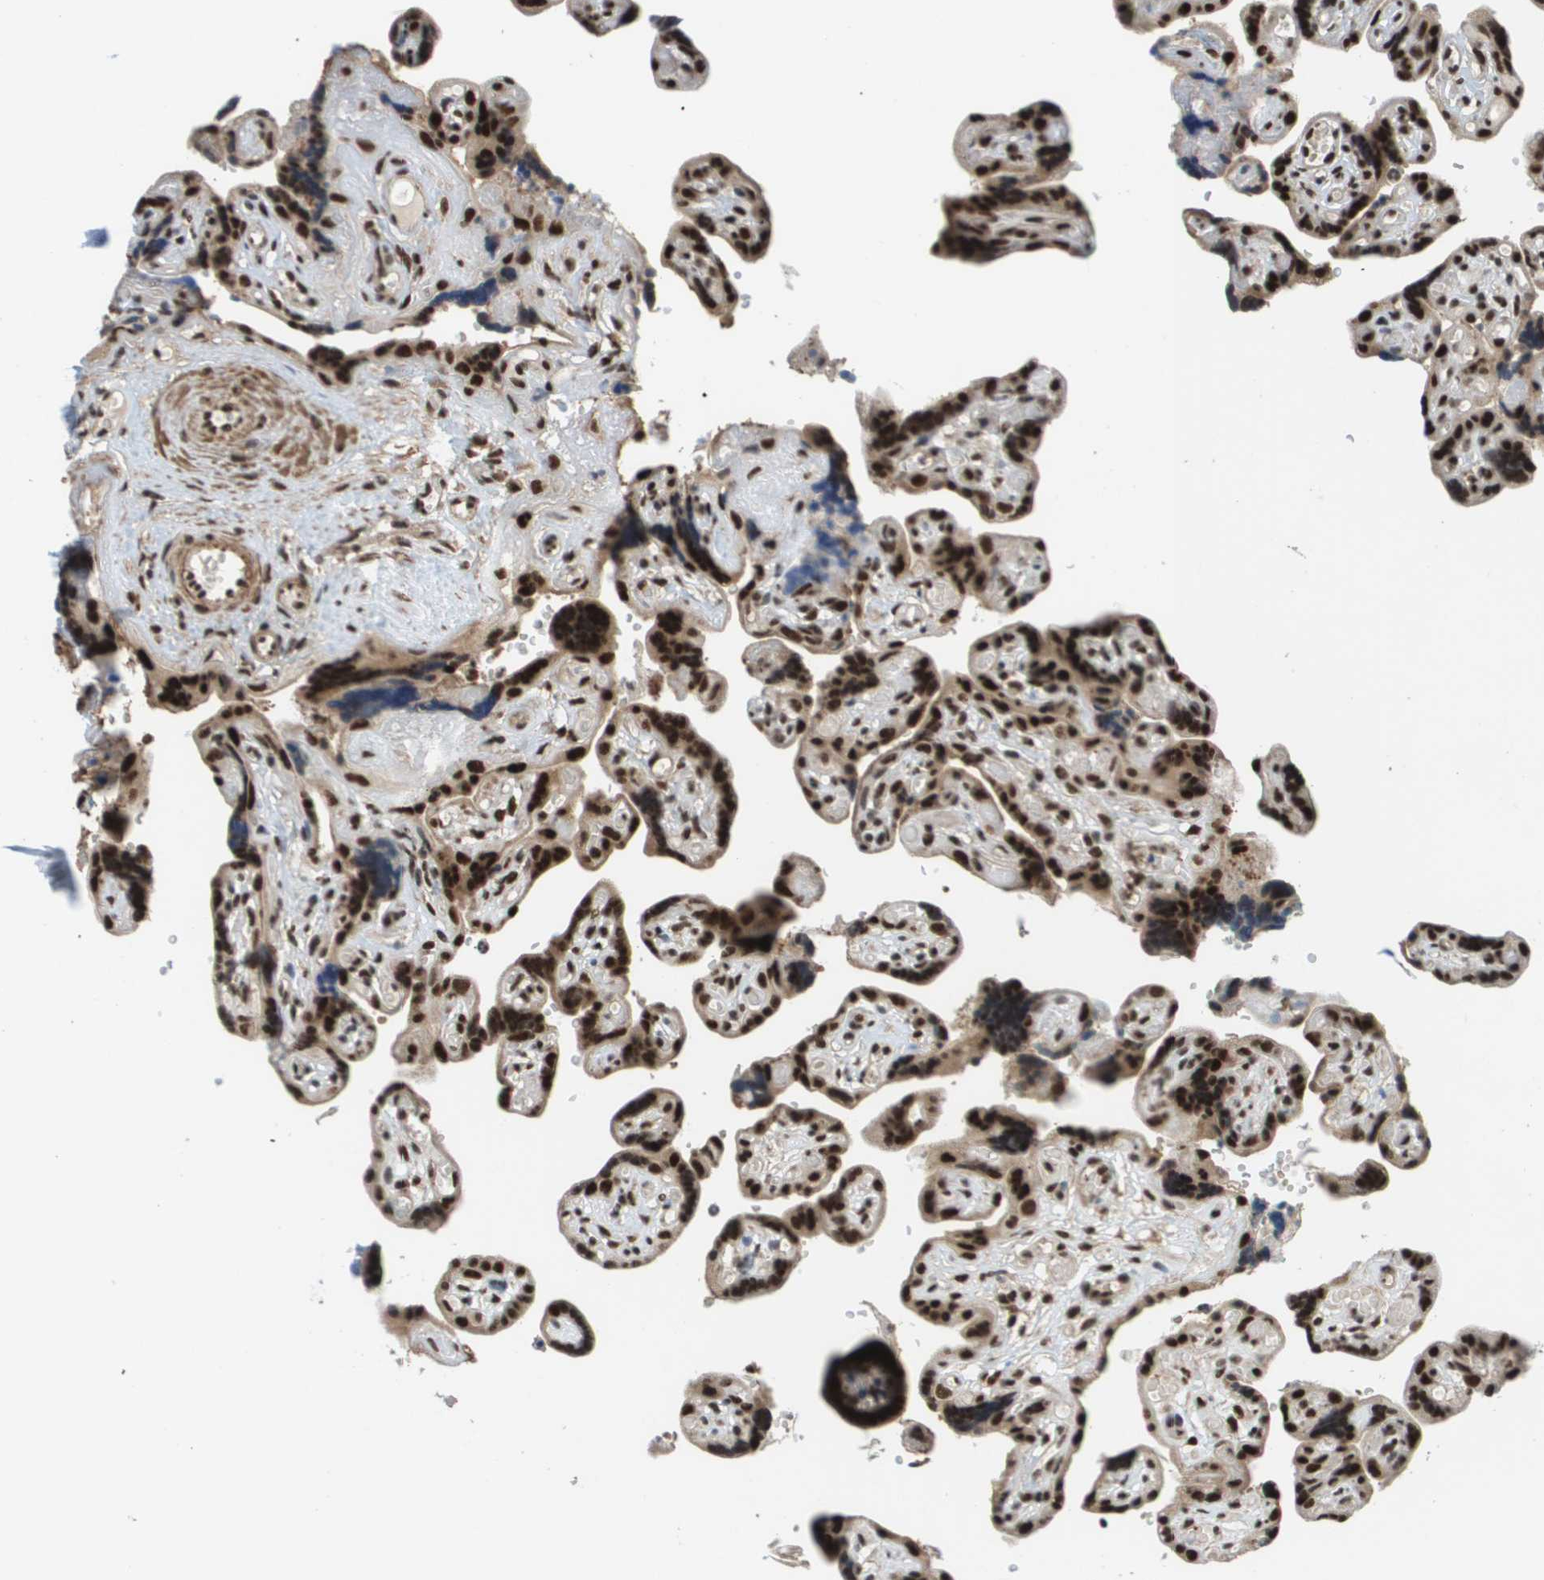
{"staining": {"intensity": "weak", "quantity": "<25%", "location": "cytoplasmic/membranous"}, "tissue": "placenta", "cell_type": "Decidual cells", "image_type": "normal", "snomed": [{"axis": "morphology", "description": "Normal tissue, NOS"}, {"axis": "topography", "description": "Placenta"}], "caption": "Image shows no protein positivity in decidual cells of benign placenta.", "gene": "PRCC", "patient": {"sex": "female", "age": 30}}